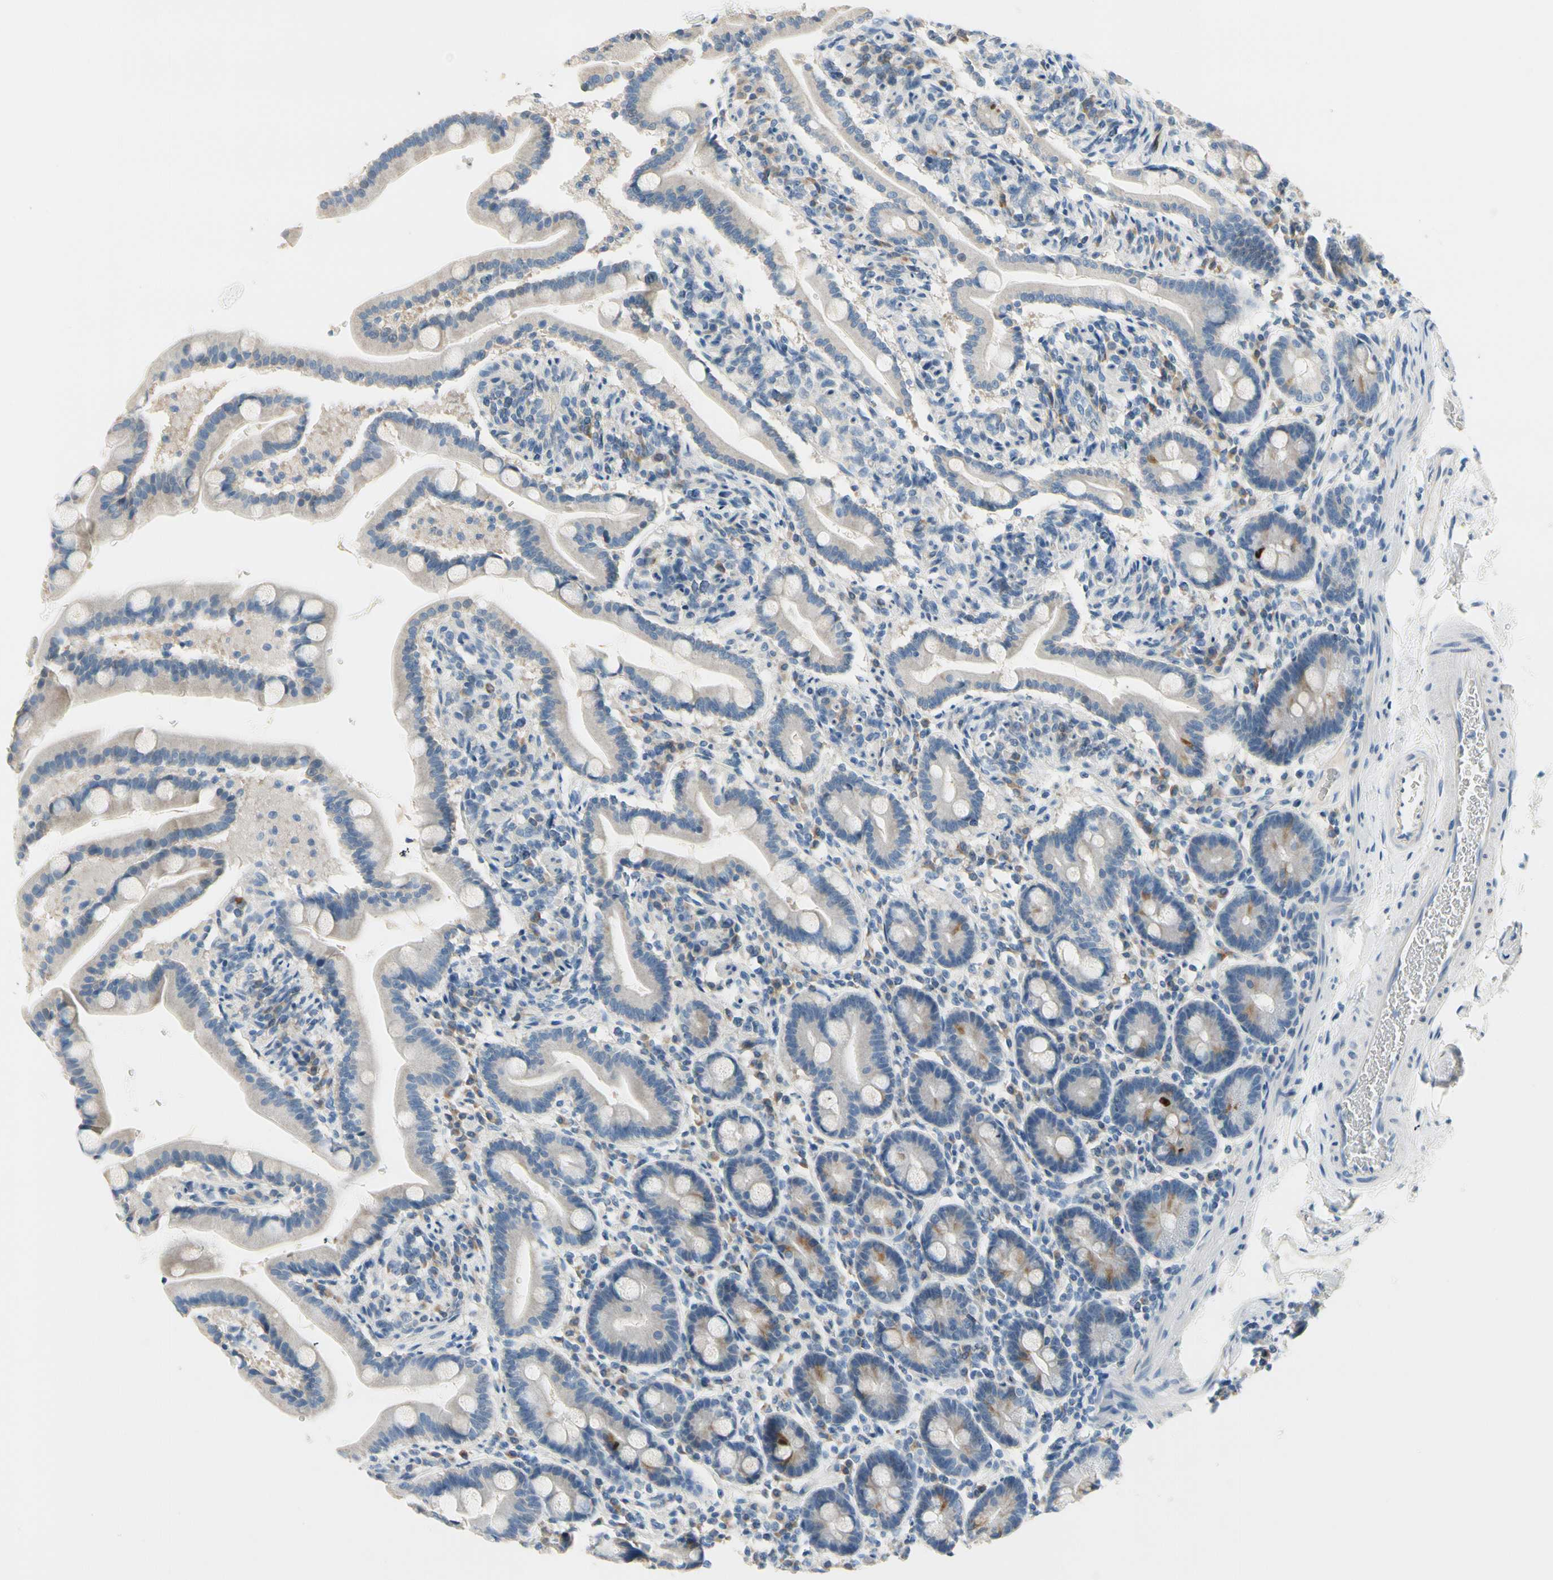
{"staining": {"intensity": "moderate", "quantity": "<25%", "location": "cytoplasmic/membranous"}, "tissue": "duodenum", "cell_type": "Glandular cells", "image_type": "normal", "snomed": [{"axis": "morphology", "description": "Normal tissue, NOS"}, {"axis": "topography", "description": "Duodenum"}], "caption": "DAB immunohistochemical staining of unremarkable human duodenum reveals moderate cytoplasmic/membranous protein expression in approximately <25% of glandular cells. Immunohistochemistry stains the protein in brown and the nuclei are stained blue.", "gene": "CKAP2", "patient": {"sex": "male", "age": 54}}